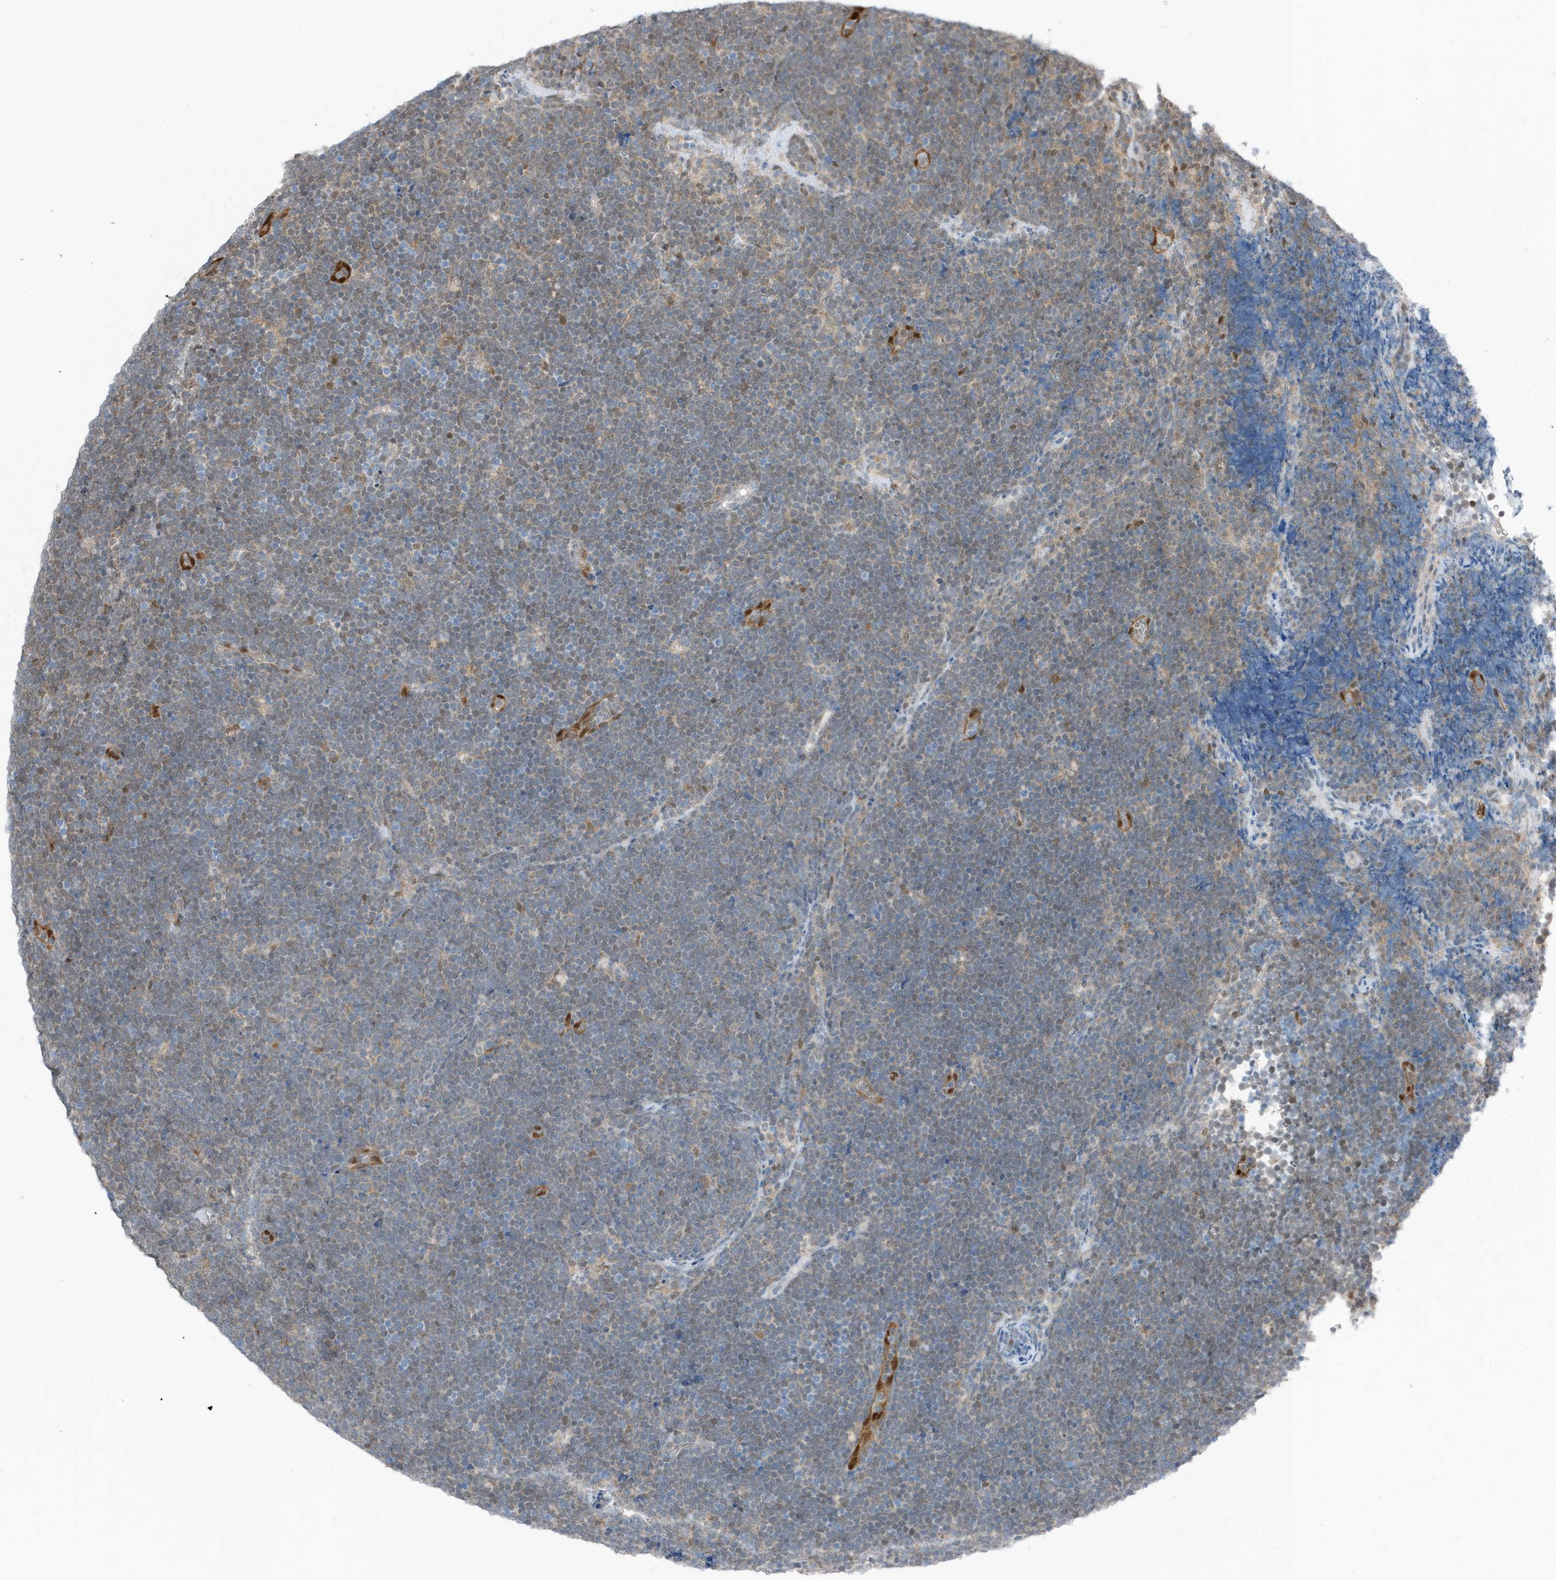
{"staining": {"intensity": "weak", "quantity": "25%-75%", "location": "cytoplasmic/membranous"}, "tissue": "lymphoma", "cell_type": "Tumor cells", "image_type": "cancer", "snomed": [{"axis": "morphology", "description": "Malignant lymphoma, non-Hodgkin's type, High grade"}, {"axis": "topography", "description": "Lymph node"}], "caption": "This is a photomicrograph of immunohistochemistry staining of lymphoma, which shows weak staining in the cytoplasmic/membranous of tumor cells.", "gene": "NCOA7", "patient": {"sex": "male", "age": 13}}